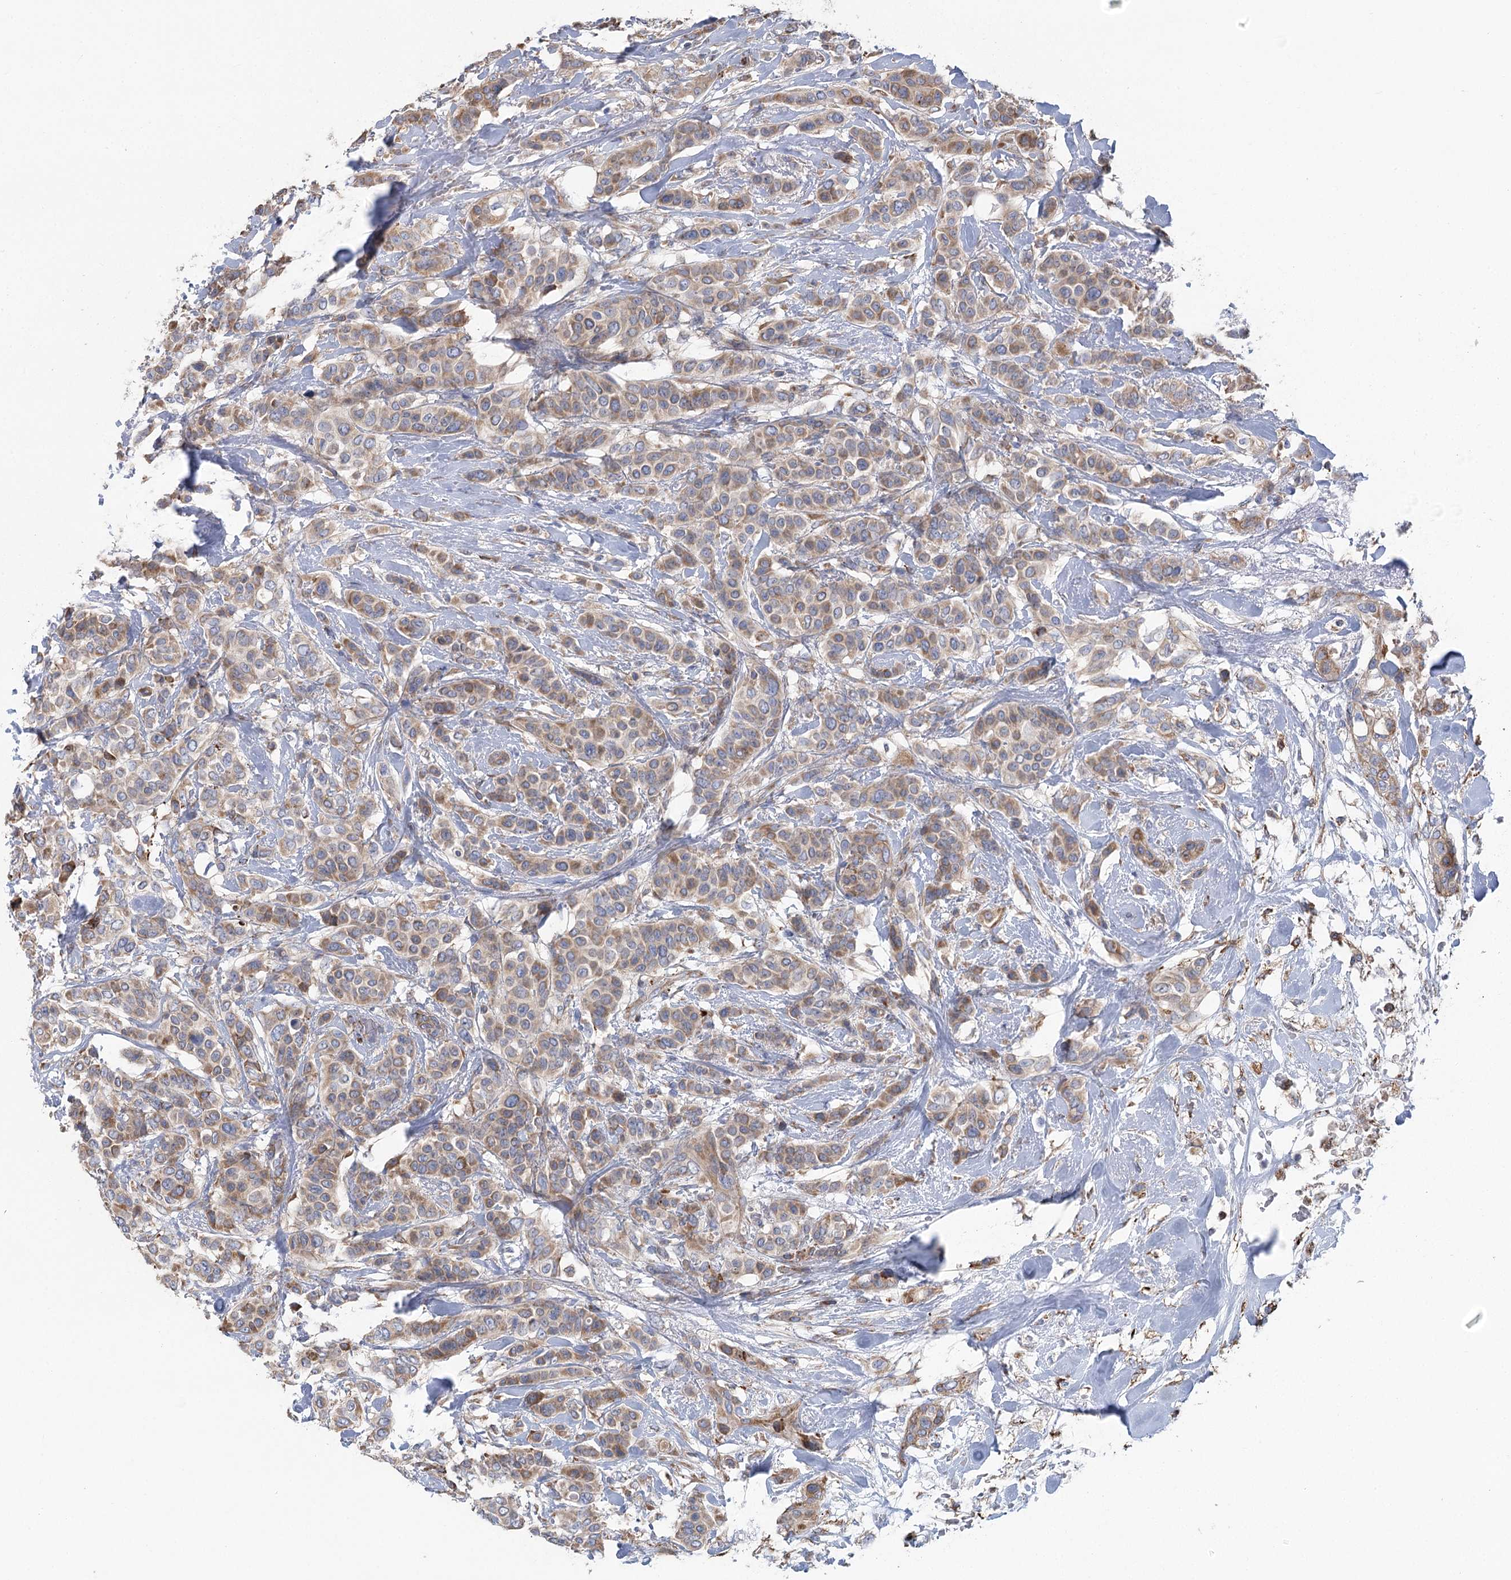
{"staining": {"intensity": "moderate", "quantity": "25%-75%", "location": "cytoplasmic/membranous"}, "tissue": "breast cancer", "cell_type": "Tumor cells", "image_type": "cancer", "snomed": [{"axis": "morphology", "description": "Lobular carcinoma"}, {"axis": "topography", "description": "Breast"}], "caption": "IHC of lobular carcinoma (breast) shows medium levels of moderate cytoplasmic/membranous positivity in approximately 25%-75% of tumor cells.", "gene": "METTL24", "patient": {"sex": "female", "age": 51}}